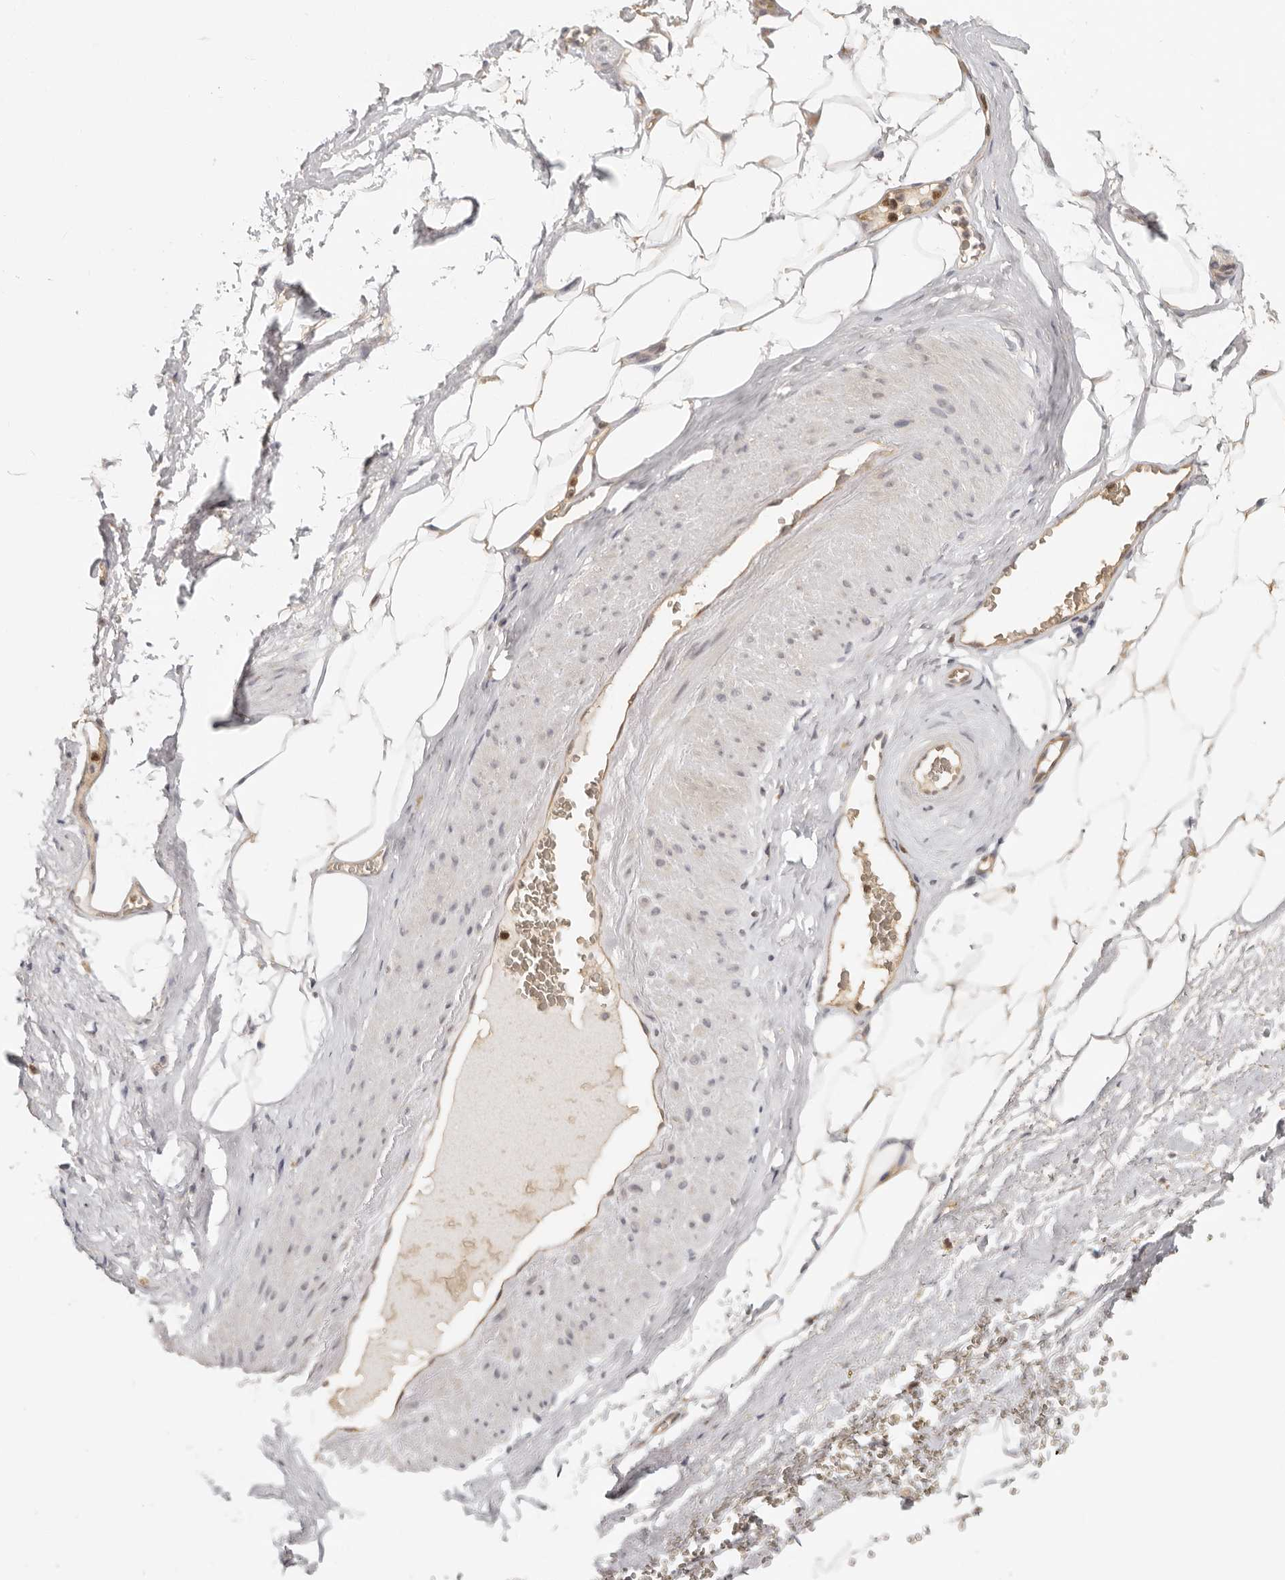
{"staining": {"intensity": "weak", "quantity": ">75%", "location": "cytoplasmic/membranous"}, "tissue": "adipose tissue", "cell_type": "Adipocytes", "image_type": "normal", "snomed": [{"axis": "morphology", "description": "Normal tissue, NOS"}, {"axis": "morphology", "description": "Adenocarcinoma, Low grade"}, {"axis": "topography", "description": "Prostate"}, {"axis": "topography", "description": "Peripheral nerve tissue"}], "caption": "Protein expression analysis of benign human adipose tissue reveals weak cytoplasmic/membranous expression in approximately >75% of adipocytes. (DAB (3,3'-diaminobenzidine) = brown stain, brightfield microscopy at high magnification).", "gene": "PSMA5", "patient": {"sex": "male", "age": 63}}